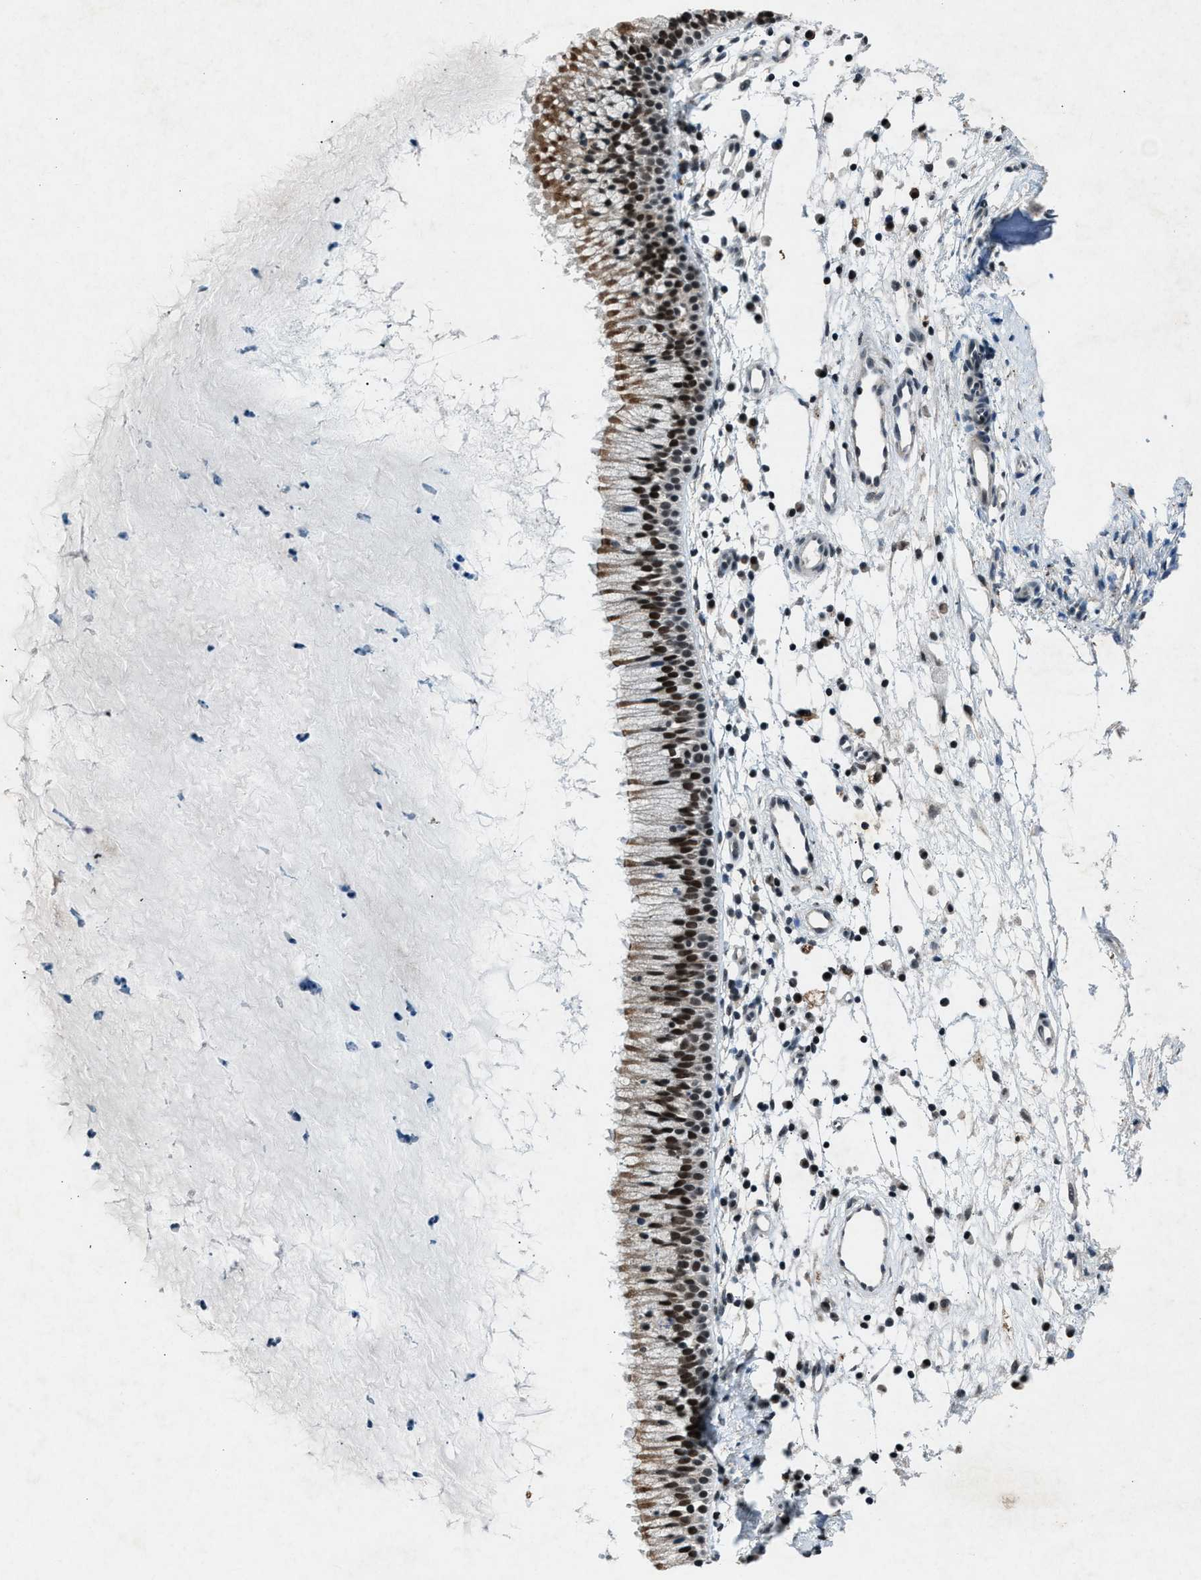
{"staining": {"intensity": "strong", "quantity": ">75%", "location": "cytoplasmic/membranous,nuclear"}, "tissue": "nasopharynx", "cell_type": "Respiratory epithelial cells", "image_type": "normal", "snomed": [{"axis": "morphology", "description": "Normal tissue, NOS"}, {"axis": "topography", "description": "Nasopharynx"}], "caption": "High-magnification brightfield microscopy of unremarkable nasopharynx stained with DAB (brown) and counterstained with hematoxylin (blue). respiratory epithelial cells exhibit strong cytoplasmic/membranous,nuclear staining is appreciated in approximately>75% of cells.", "gene": "ADCY1", "patient": {"sex": "male", "age": 21}}